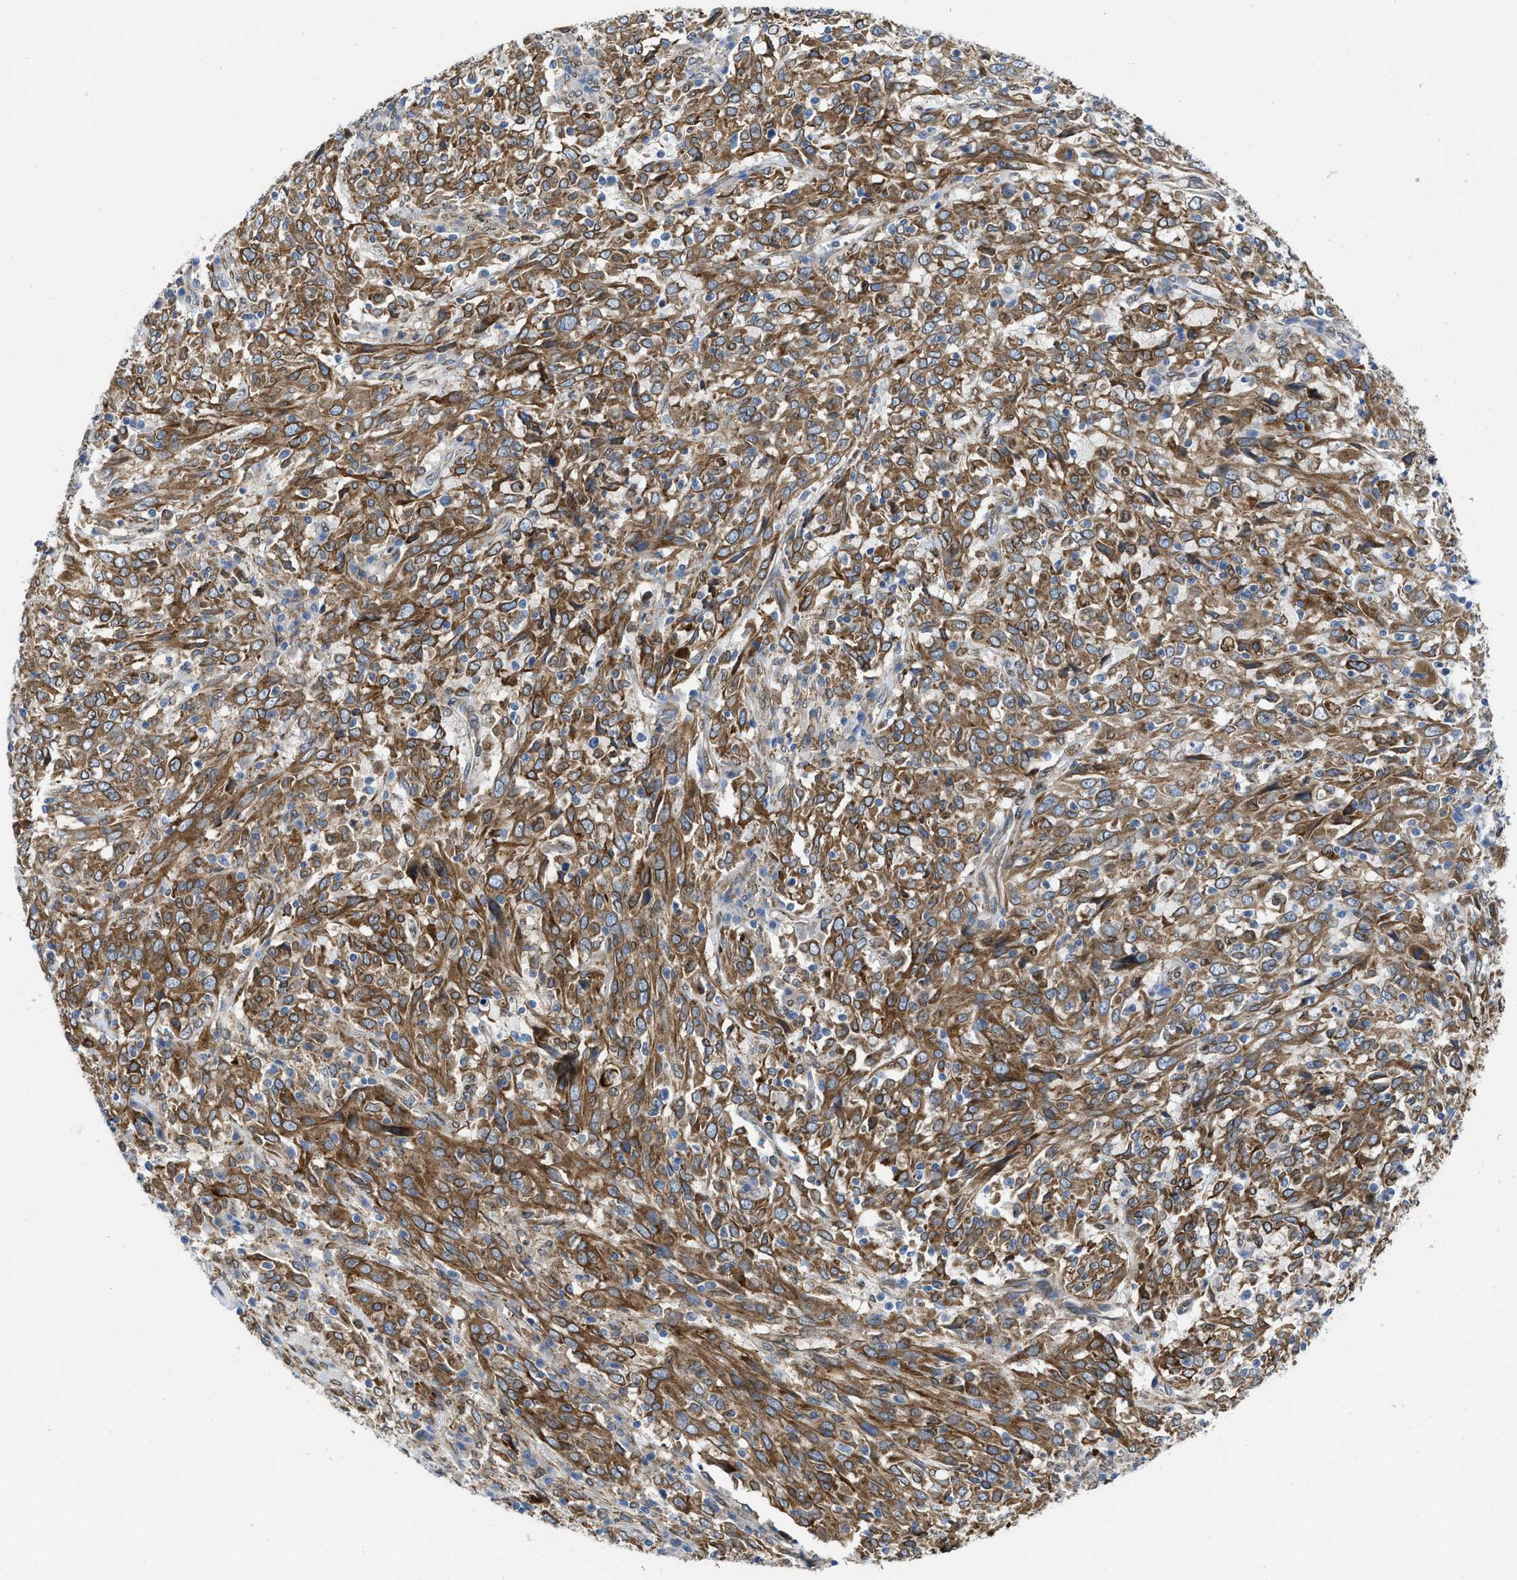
{"staining": {"intensity": "strong", "quantity": ">75%", "location": "cytoplasmic/membranous"}, "tissue": "cervical cancer", "cell_type": "Tumor cells", "image_type": "cancer", "snomed": [{"axis": "morphology", "description": "Squamous cell carcinoma, NOS"}, {"axis": "topography", "description": "Cervix"}], "caption": "The histopathology image demonstrates a brown stain indicating the presence of a protein in the cytoplasmic/membranous of tumor cells in cervical cancer (squamous cell carcinoma).", "gene": "ERLIN2", "patient": {"sex": "female", "age": 46}}